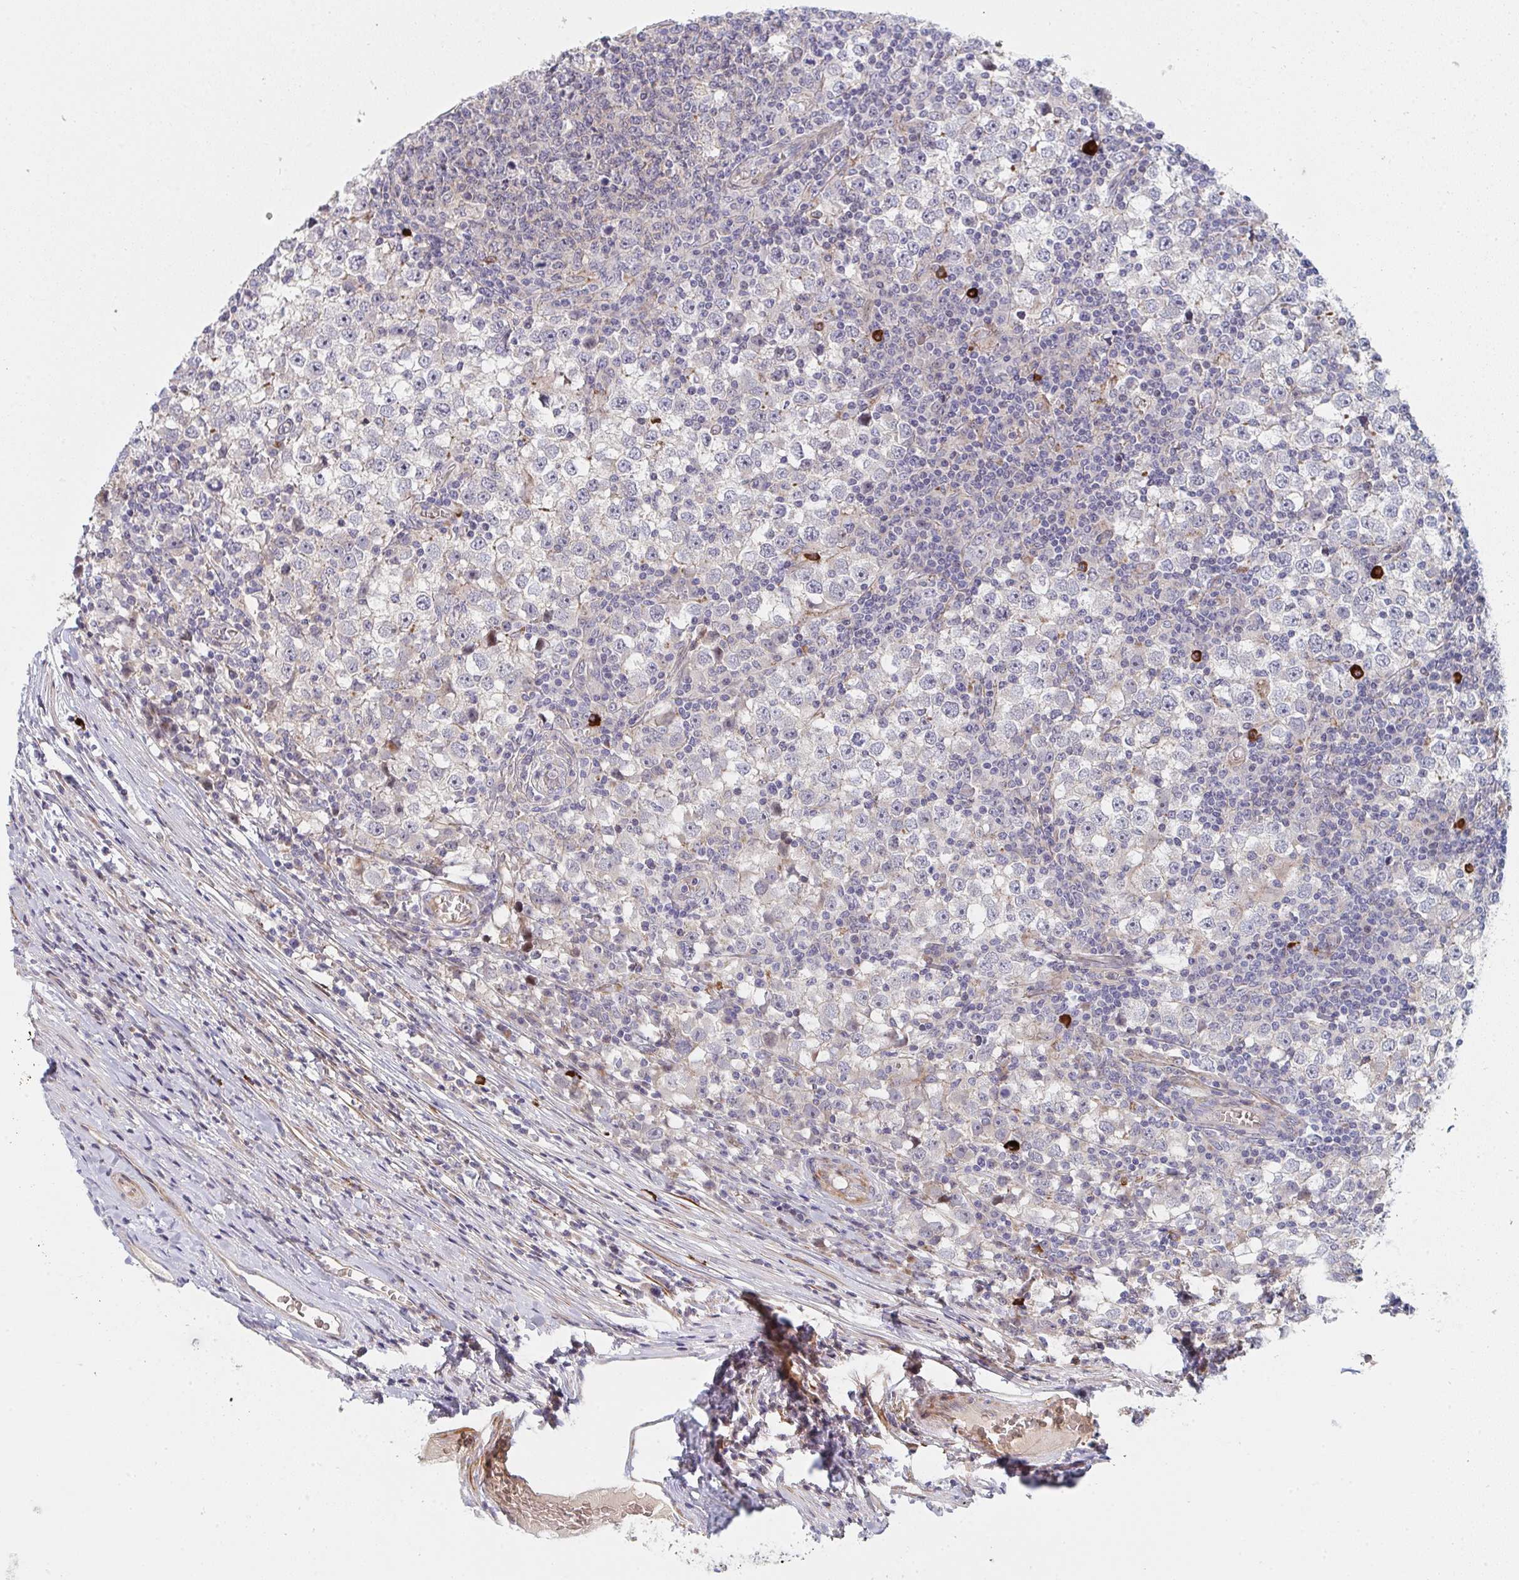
{"staining": {"intensity": "weak", "quantity": "<25%", "location": "cytoplasmic/membranous"}, "tissue": "testis cancer", "cell_type": "Tumor cells", "image_type": "cancer", "snomed": [{"axis": "morphology", "description": "Seminoma, NOS"}, {"axis": "topography", "description": "Testis"}], "caption": "Human testis seminoma stained for a protein using IHC exhibits no positivity in tumor cells.", "gene": "TNFSF4", "patient": {"sex": "male", "age": 65}}